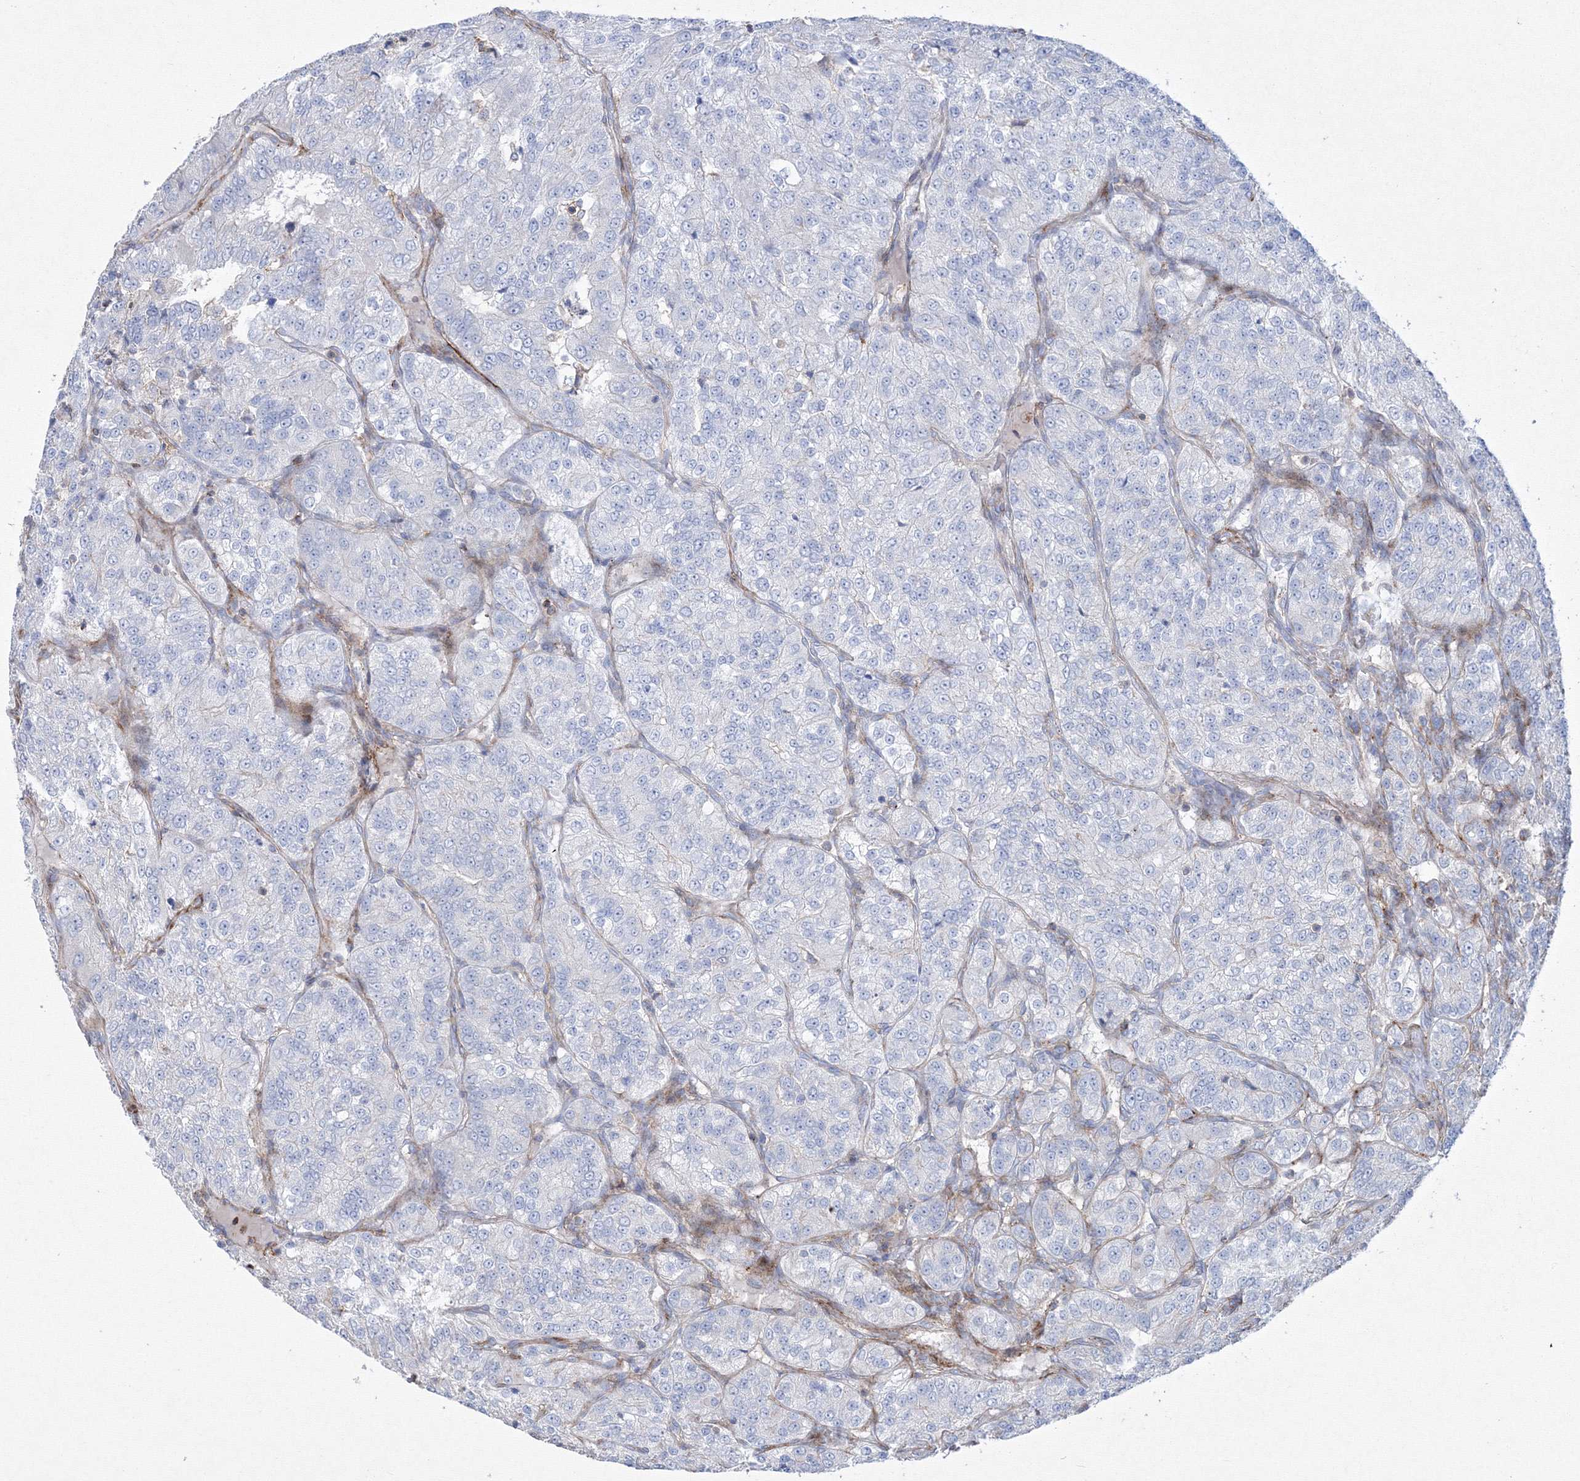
{"staining": {"intensity": "negative", "quantity": "none", "location": "none"}, "tissue": "renal cancer", "cell_type": "Tumor cells", "image_type": "cancer", "snomed": [{"axis": "morphology", "description": "Adenocarcinoma, NOS"}, {"axis": "topography", "description": "Kidney"}], "caption": "Renal cancer stained for a protein using immunohistochemistry shows no expression tumor cells.", "gene": "GPR82", "patient": {"sex": "female", "age": 63}}